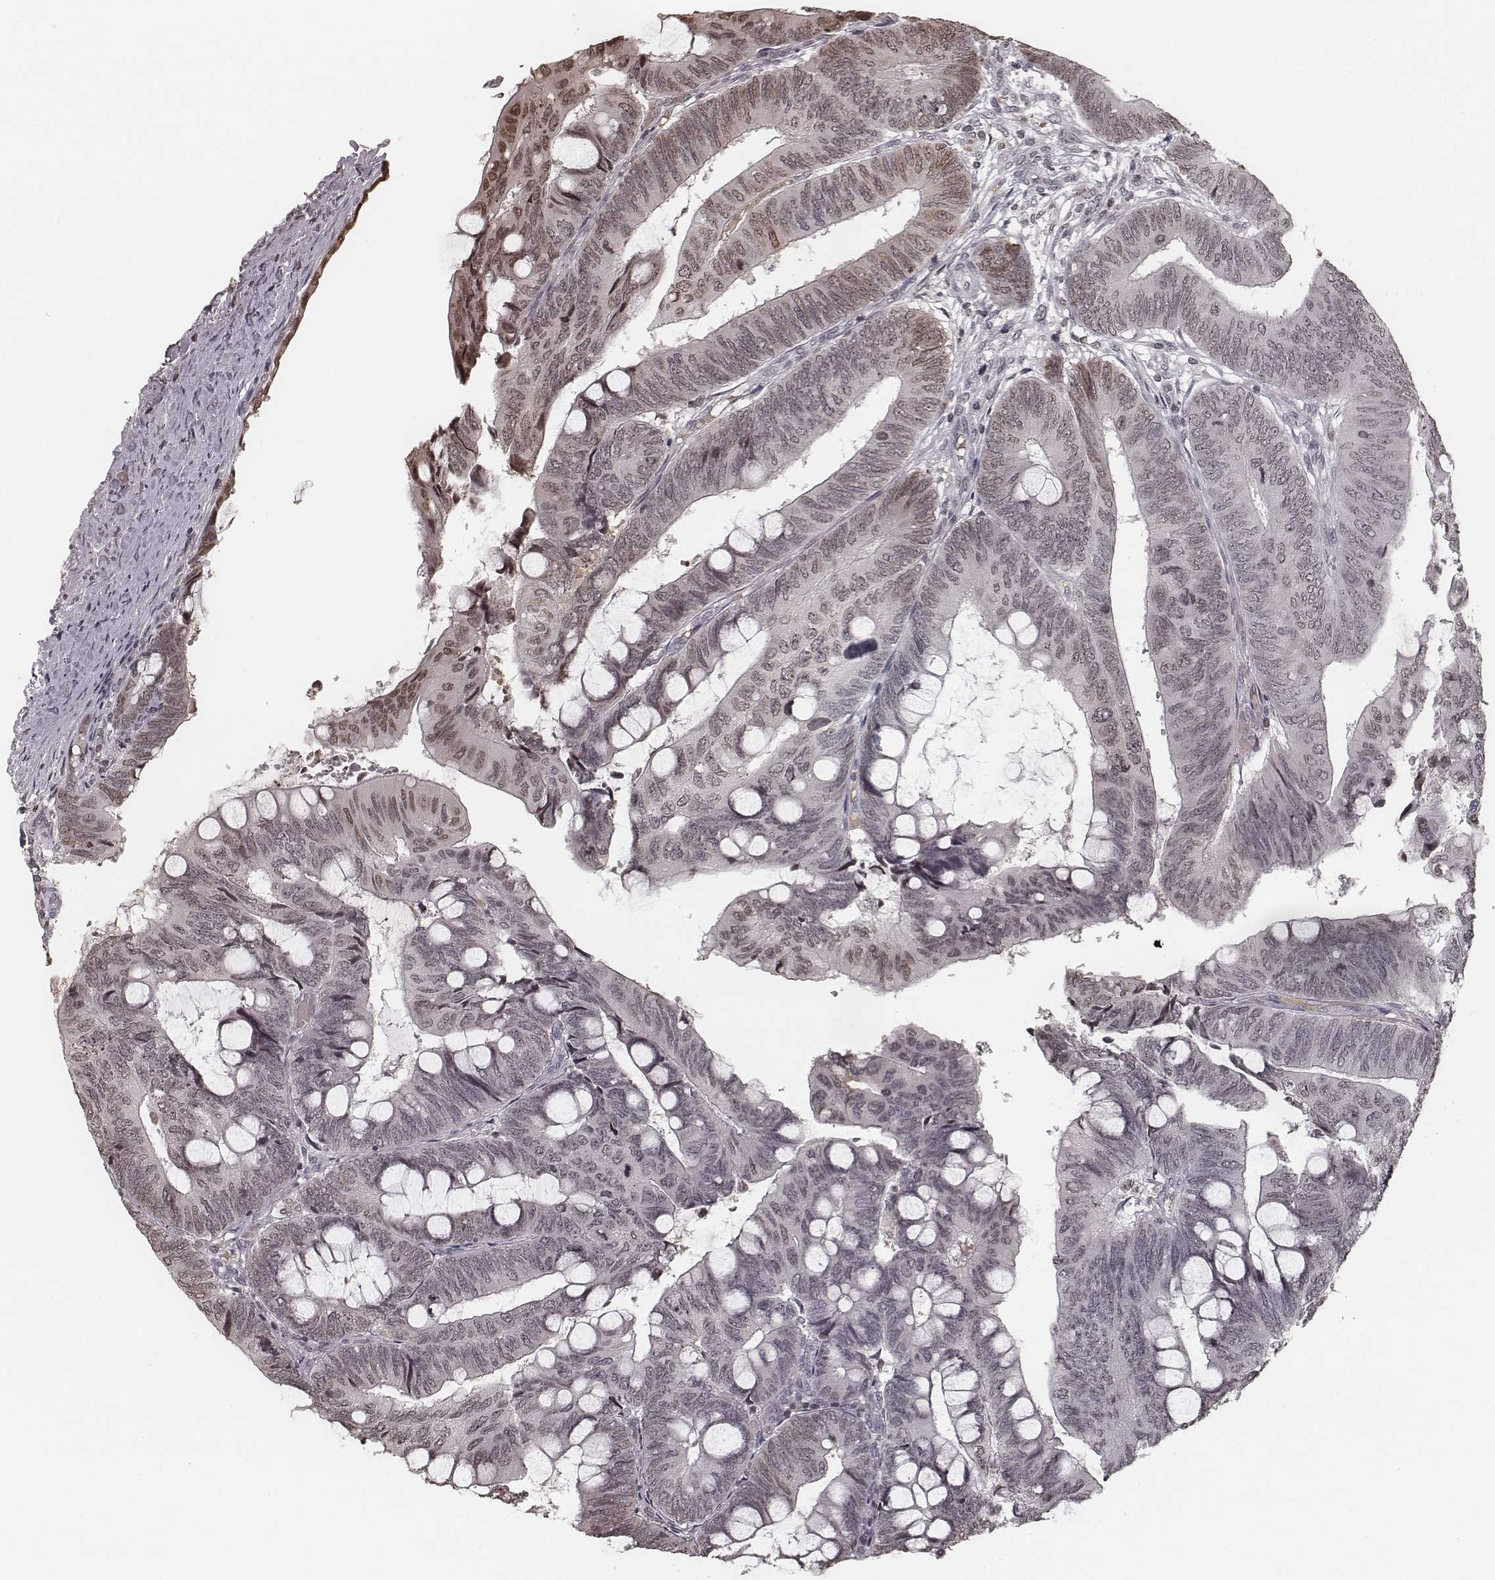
{"staining": {"intensity": "moderate", "quantity": "<25%", "location": "nuclear"}, "tissue": "colorectal cancer", "cell_type": "Tumor cells", "image_type": "cancer", "snomed": [{"axis": "morphology", "description": "Normal tissue, NOS"}, {"axis": "morphology", "description": "Adenocarcinoma, NOS"}, {"axis": "topography", "description": "Rectum"}], "caption": "Protein expression analysis of human colorectal adenocarcinoma reveals moderate nuclear expression in about <25% of tumor cells. The staining is performed using DAB (3,3'-diaminobenzidine) brown chromogen to label protein expression. The nuclei are counter-stained blue using hematoxylin.", "gene": "HMGA2", "patient": {"sex": "male", "age": 92}}